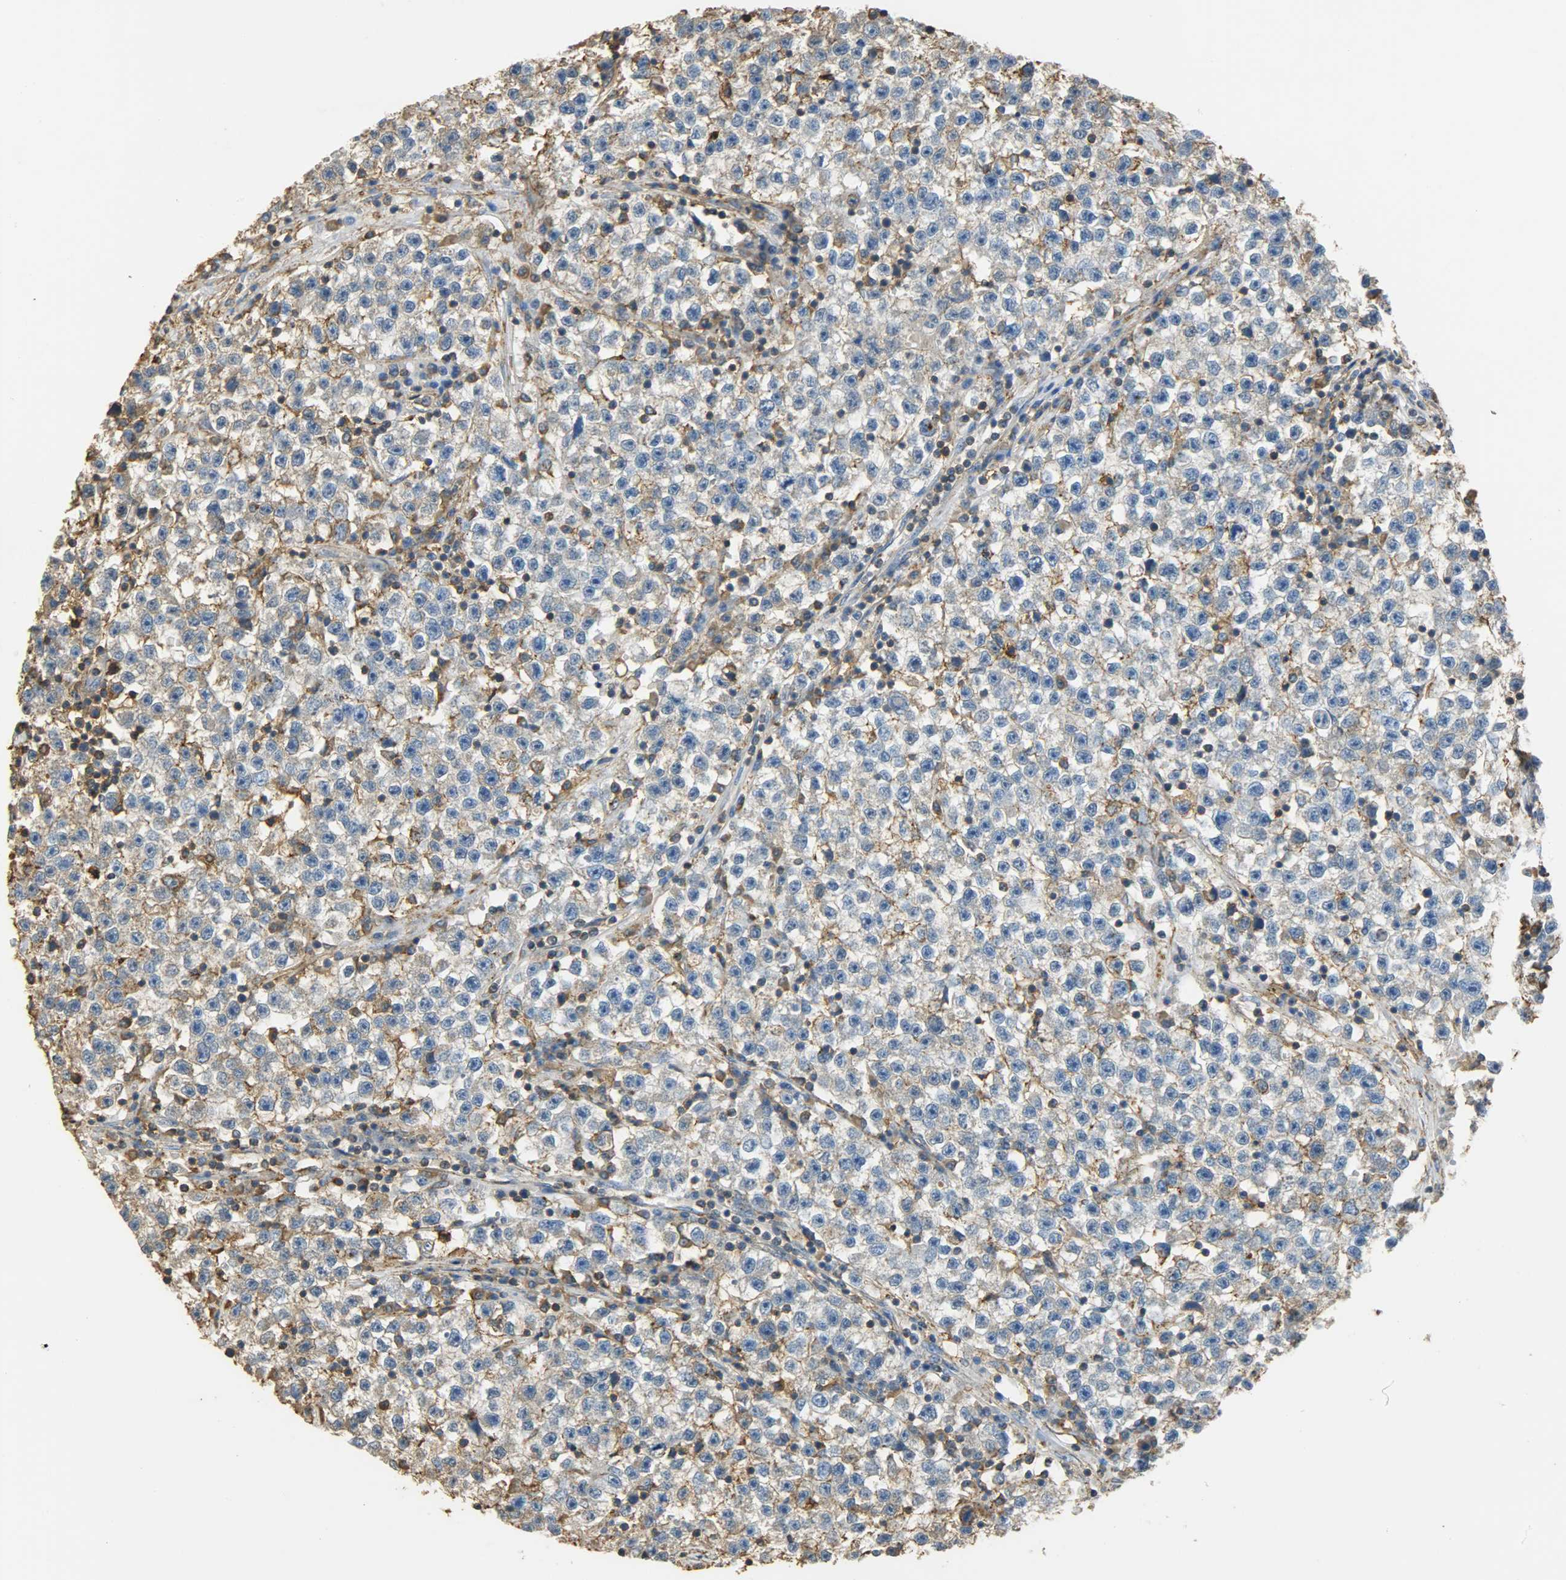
{"staining": {"intensity": "negative", "quantity": "none", "location": "none"}, "tissue": "testis cancer", "cell_type": "Tumor cells", "image_type": "cancer", "snomed": [{"axis": "morphology", "description": "Seminoma, NOS"}, {"axis": "topography", "description": "Testis"}], "caption": "Immunohistochemistry histopathology image of testis seminoma stained for a protein (brown), which exhibits no staining in tumor cells.", "gene": "ANXA6", "patient": {"sex": "male", "age": 22}}